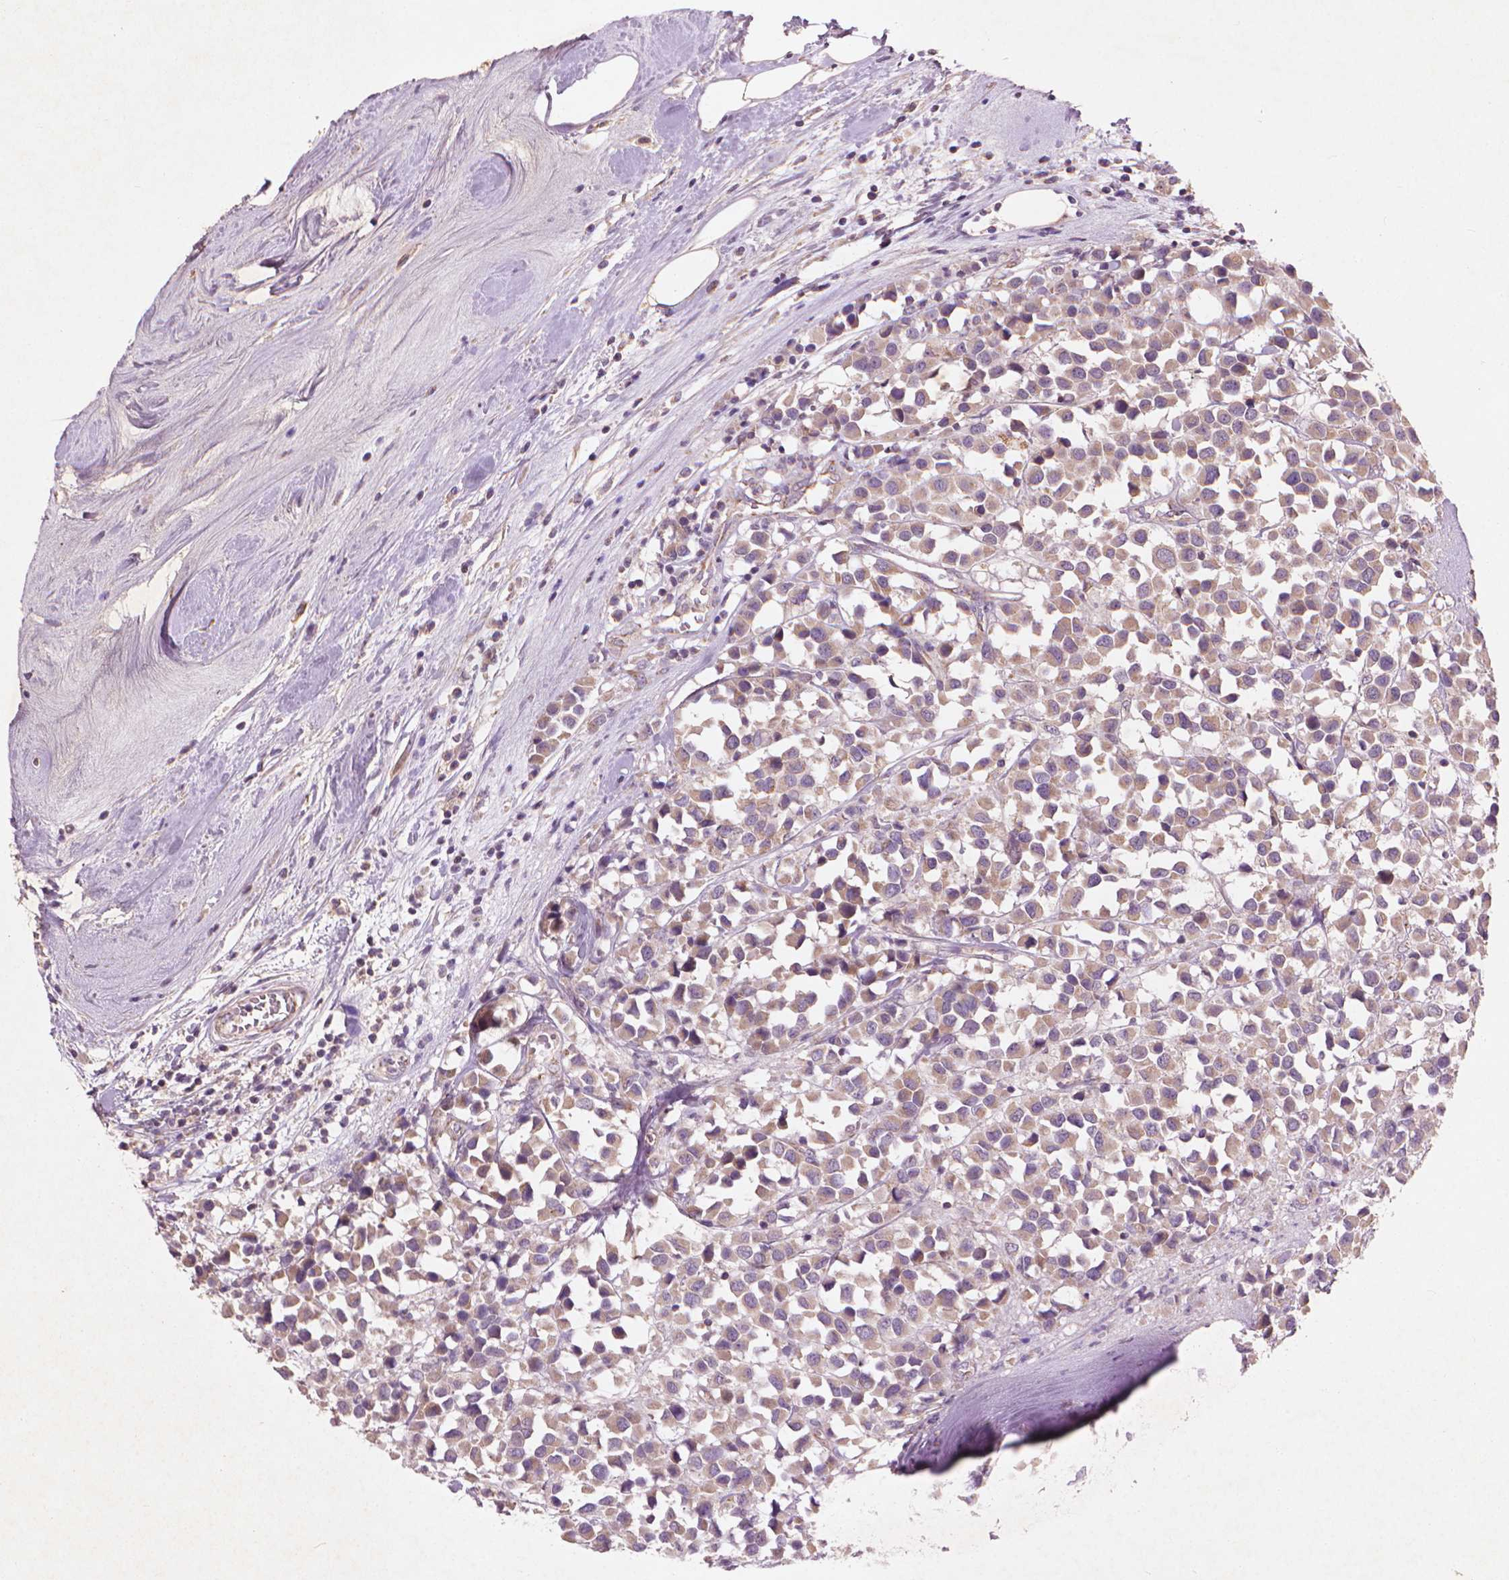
{"staining": {"intensity": "weak", "quantity": ">75%", "location": "cytoplasmic/membranous"}, "tissue": "breast cancer", "cell_type": "Tumor cells", "image_type": "cancer", "snomed": [{"axis": "morphology", "description": "Duct carcinoma"}, {"axis": "topography", "description": "Breast"}], "caption": "An image of human invasive ductal carcinoma (breast) stained for a protein shows weak cytoplasmic/membranous brown staining in tumor cells. Immunohistochemistry (ihc) stains the protein in brown and the nuclei are stained blue.", "gene": "NLRX1", "patient": {"sex": "female", "age": 61}}